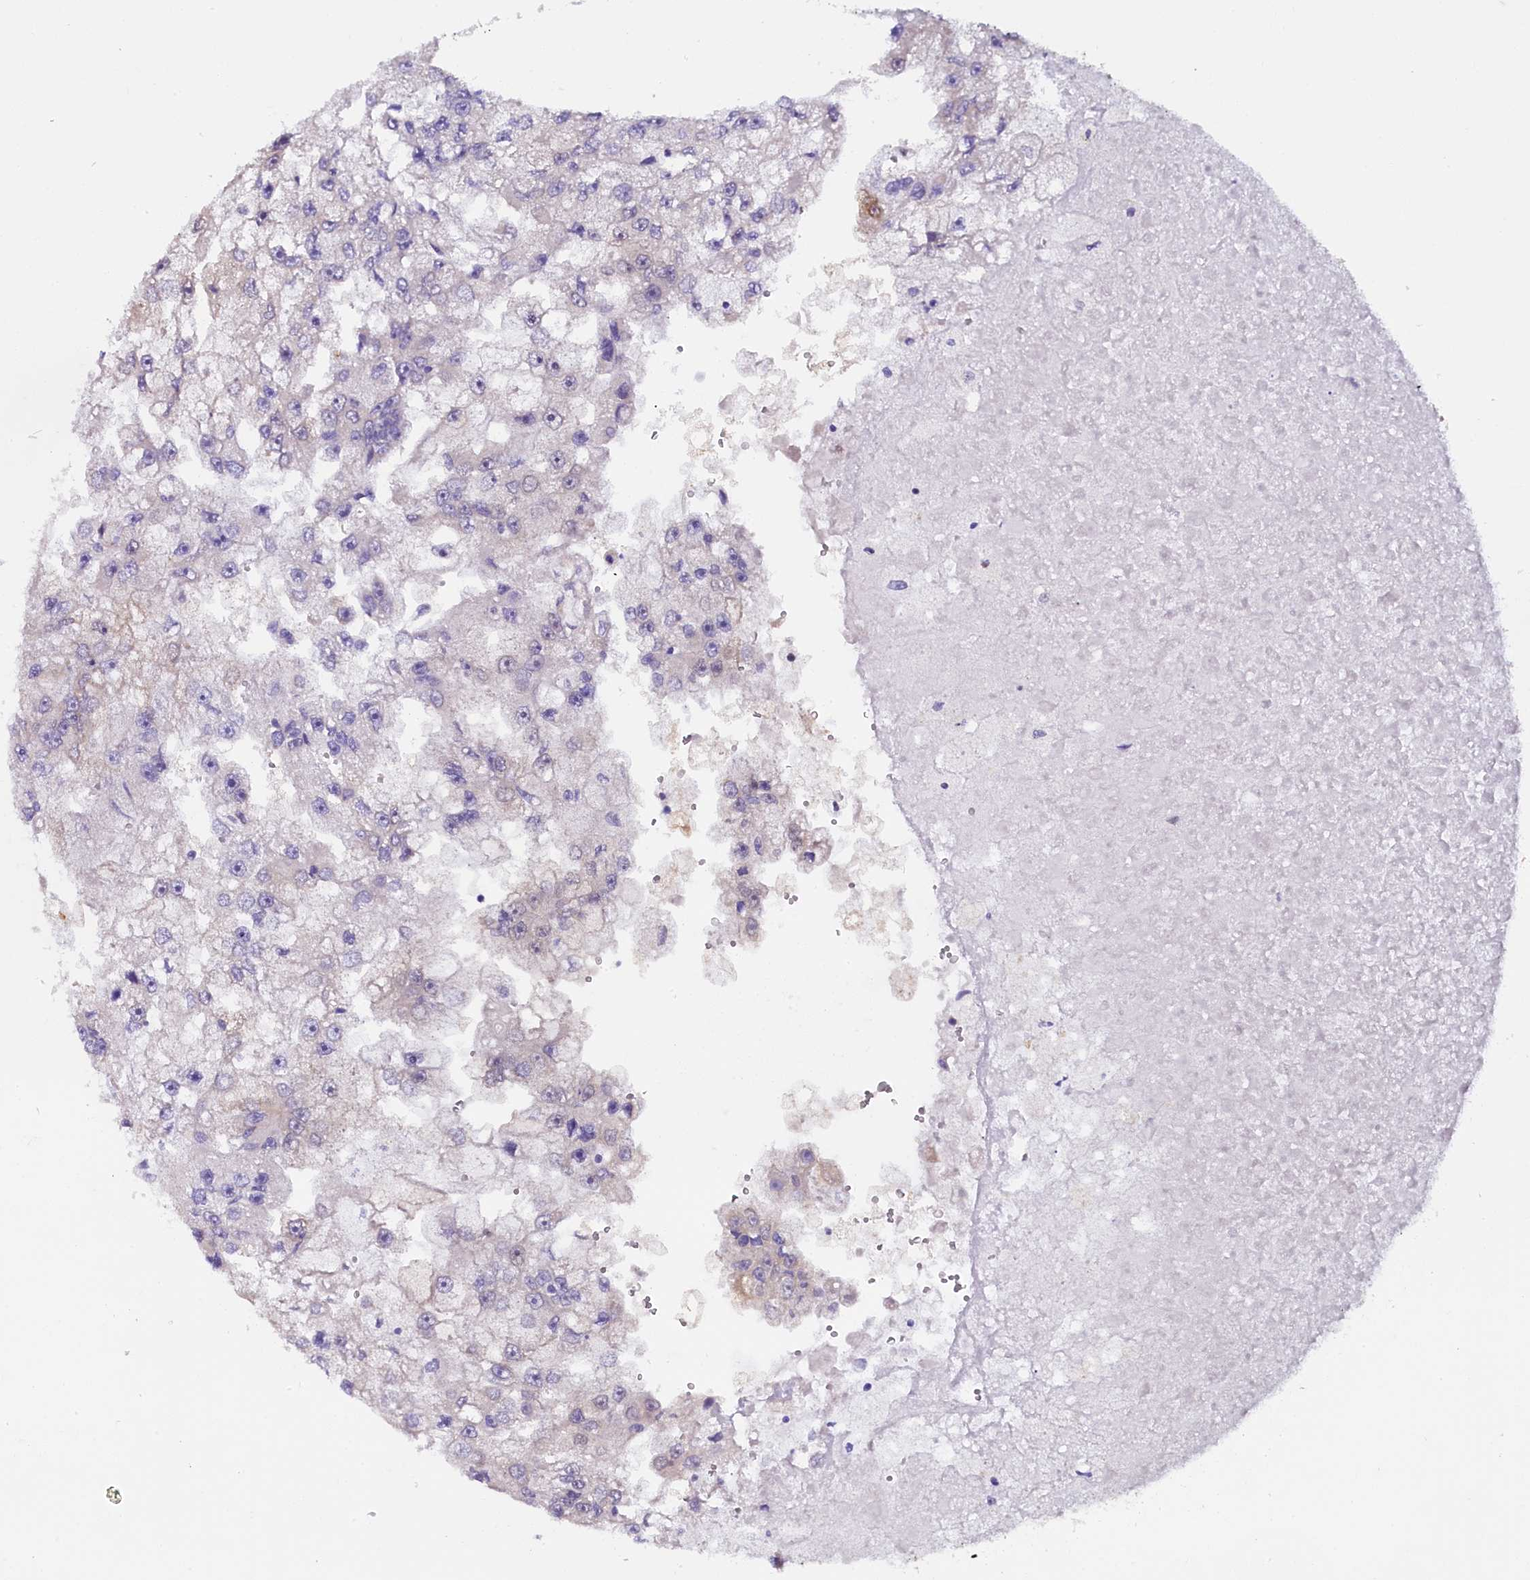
{"staining": {"intensity": "negative", "quantity": "none", "location": "none"}, "tissue": "renal cancer", "cell_type": "Tumor cells", "image_type": "cancer", "snomed": [{"axis": "morphology", "description": "Adenocarcinoma, NOS"}, {"axis": "topography", "description": "Kidney"}], "caption": "Immunohistochemical staining of human renal adenocarcinoma shows no significant expression in tumor cells.", "gene": "OSGEP", "patient": {"sex": "male", "age": 63}}